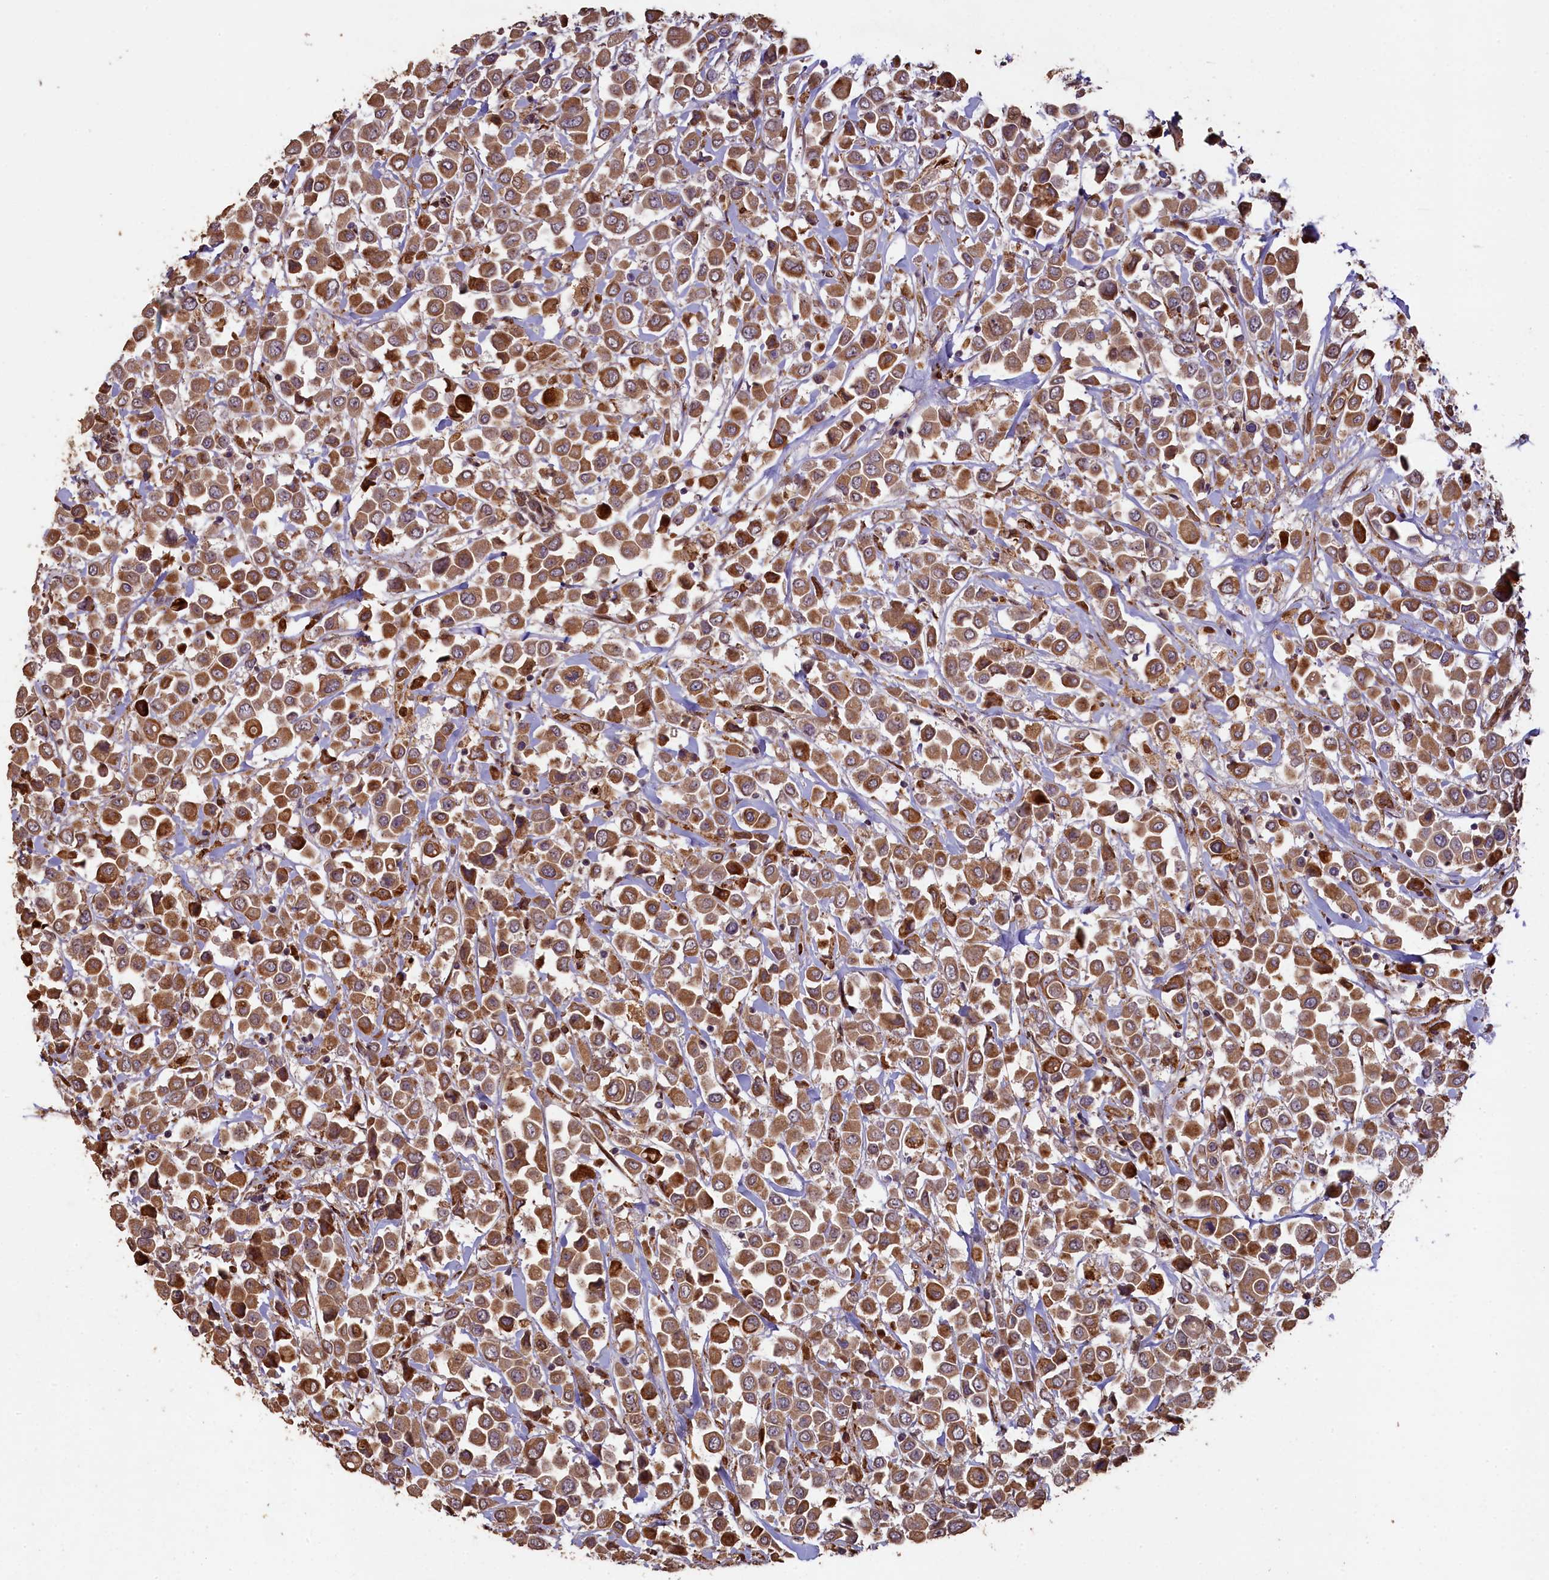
{"staining": {"intensity": "moderate", "quantity": ">75%", "location": "cytoplasmic/membranous"}, "tissue": "breast cancer", "cell_type": "Tumor cells", "image_type": "cancer", "snomed": [{"axis": "morphology", "description": "Duct carcinoma"}, {"axis": "topography", "description": "Breast"}], "caption": "Immunohistochemistry staining of breast cancer, which demonstrates medium levels of moderate cytoplasmic/membranous staining in about >75% of tumor cells indicating moderate cytoplasmic/membranous protein expression. The staining was performed using DAB (brown) for protein detection and nuclei were counterstained in hematoxylin (blue).", "gene": "SLC38A7", "patient": {"sex": "female", "age": 61}}